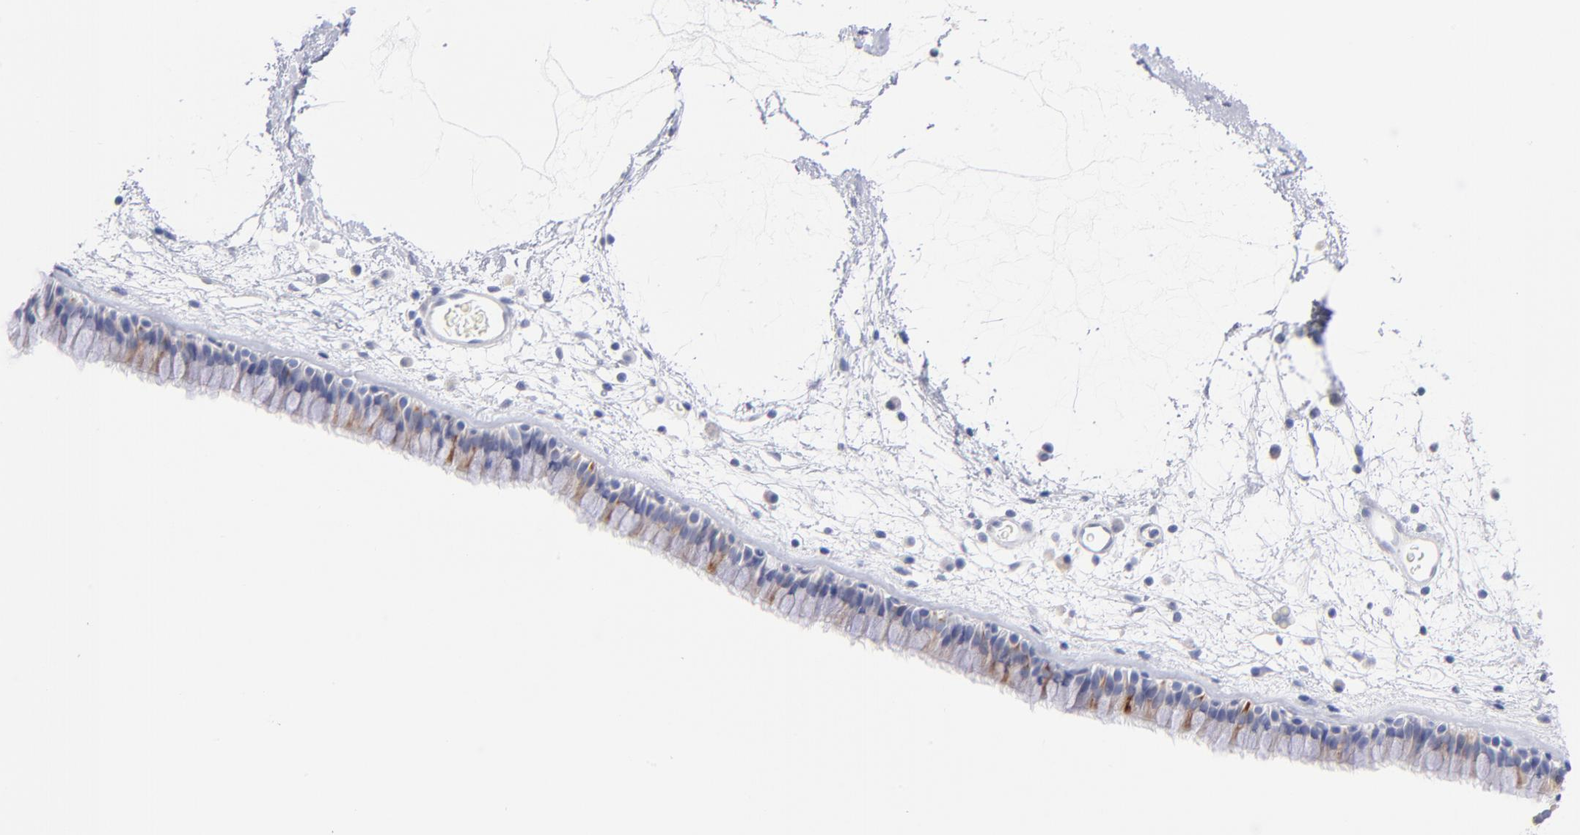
{"staining": {"intensity": "weak", "quantity": "25%-75%", "location": "cytoplasmic/membranous"}, "tissue": "nasopharynx", "cell_type": "Respiratory epithelial cells", "image_type": "normal", "snomed": [{"axis": "morphology", "description": "Normal tissue, NOS"}, {"axis": "morphology", "description": "Inflammation, NOS"}, {"axis": "topography", "description": "Nasopharynx"}], "caption": "Respiratory epithelial cells show low levels of weak cytoplasmic/membranous positivity in approximately 25%-75% of cells in benign human nasopharynx. (DAB (3,3'-diaminobenzidine) IHC with brightfield microscopy, high magnification).", "gene": "BID", "patient": {"sex": "male", "age": 48}}